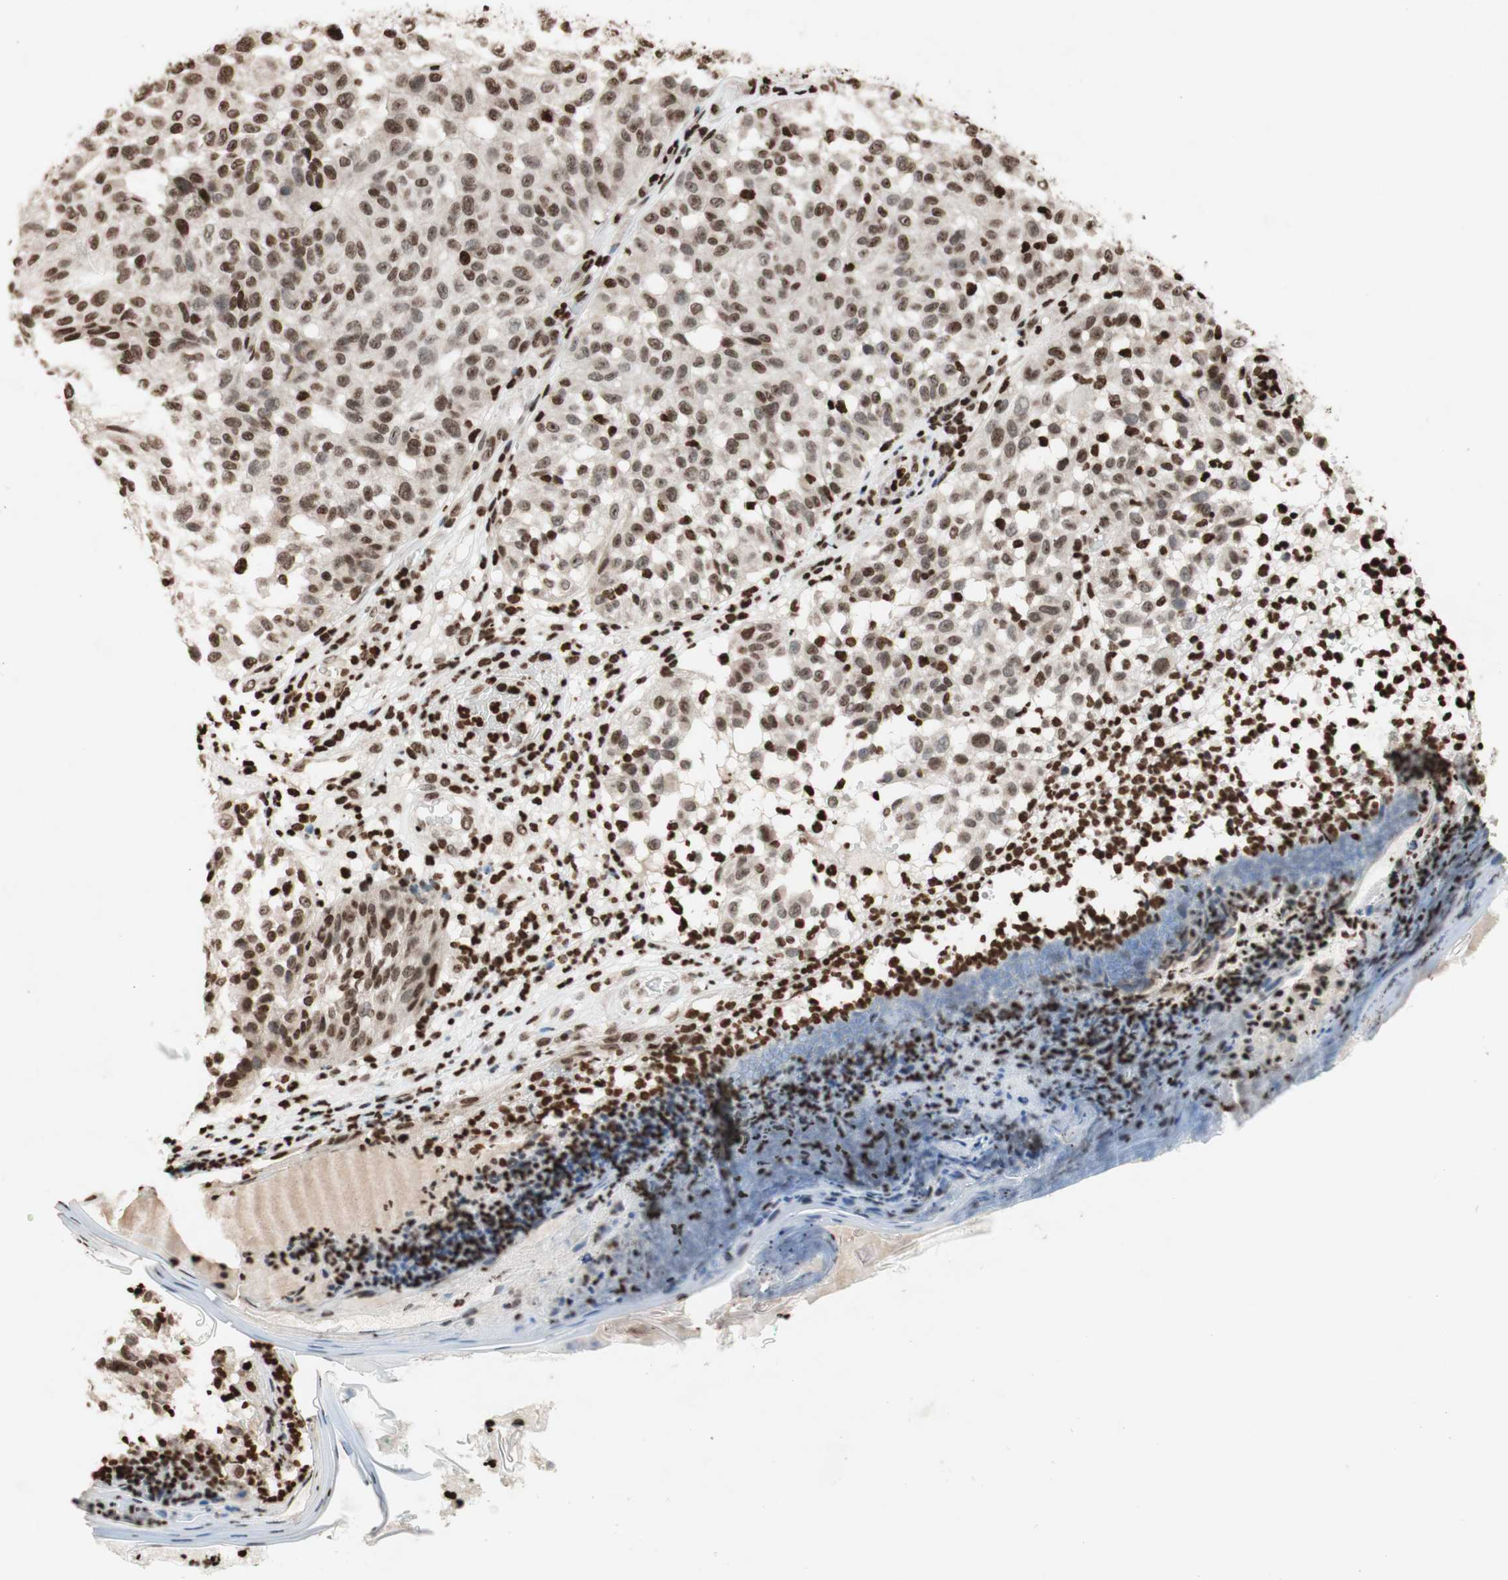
{"staining": {"intensity": "moderate", "quantity": ">75%", "location": "nuclear"}, "tissue": "melanoma", "cell_type": "Tumor cells", "image_type": "cancer", "snomed": [{"axis": "morphology", "description": "Malignant melanoma, NOS"}, {"axis": "topography", "description": "Skin"}], "caption": "Human melanoma stained with a brown dye shows moderate nuclear positive positivity in about >75% of tumor cells.", "gene": "NCOA3", "patient": {"sex": "female", "age": 46}}